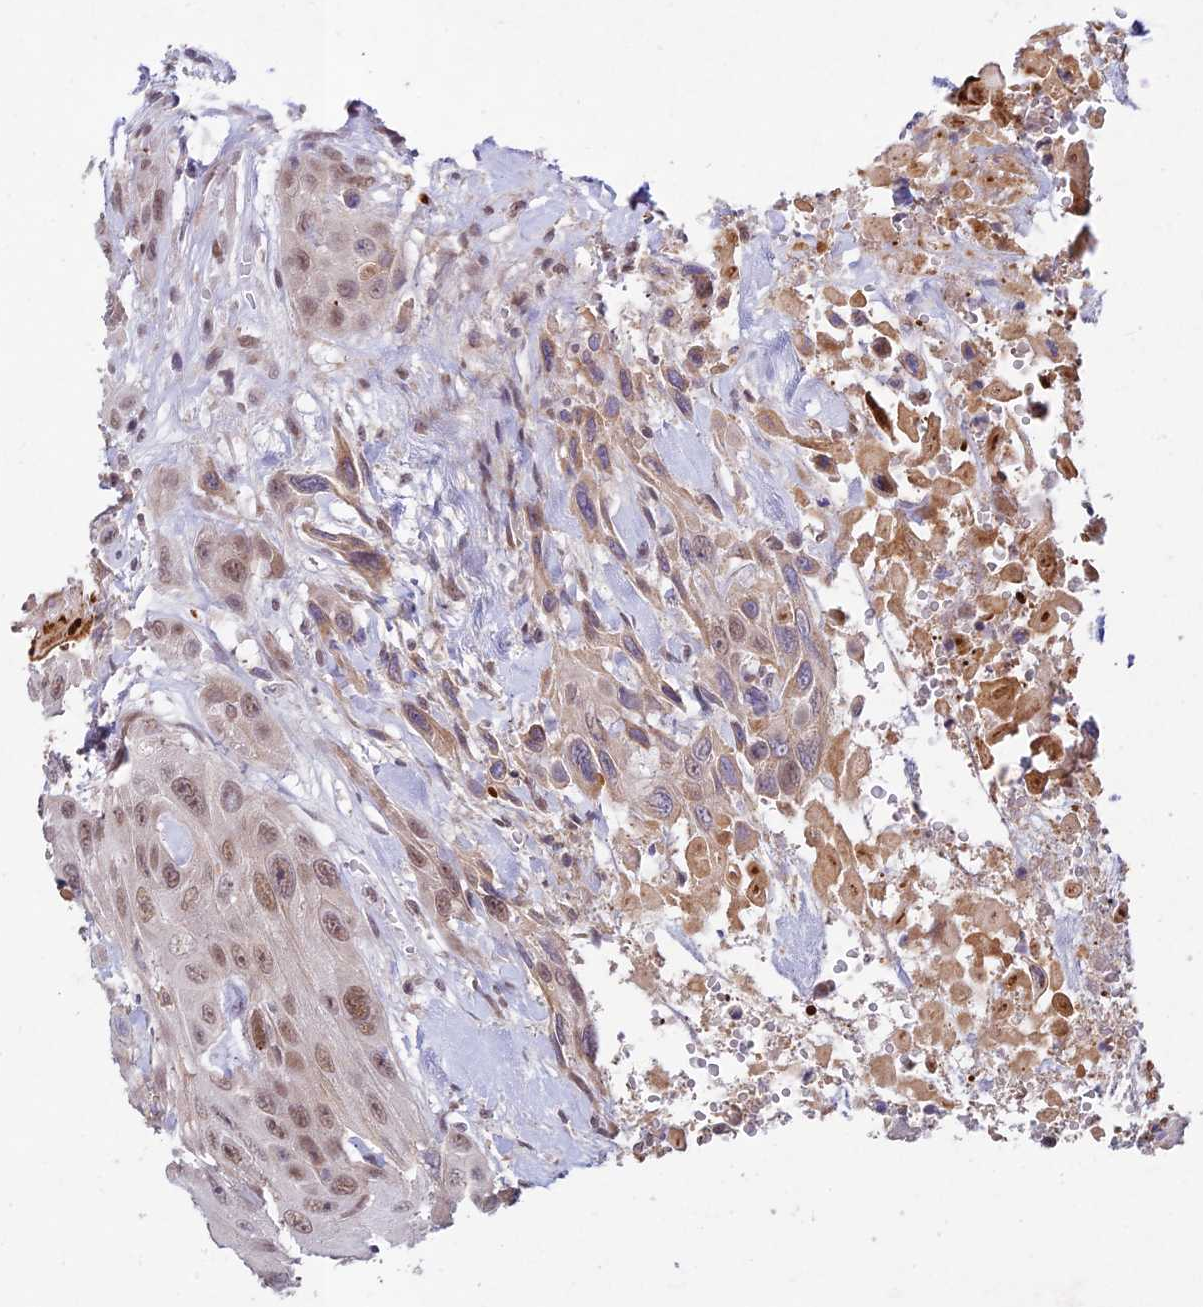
{"staining": {"intensity": "moderate", "quantity": ">75%", "location": "nuclear"}, "tissue": "head and neck cancer", "cell_type": "Tumor cells", "image_type": "cancer", "snomed": [{"axis": "morphology", "description": "Squamous cell carcinoma, NOS"}, {"axis": "topography", "description": "Head-Neck"}], "caption": "This is a micrograph of IHC staining of head and neck squamous cell carcinoma, which shows moderate staining in the nuclear of tumor cells.", "gene": "RAVER1", "patient": {"sex": "male", "age": 81}}